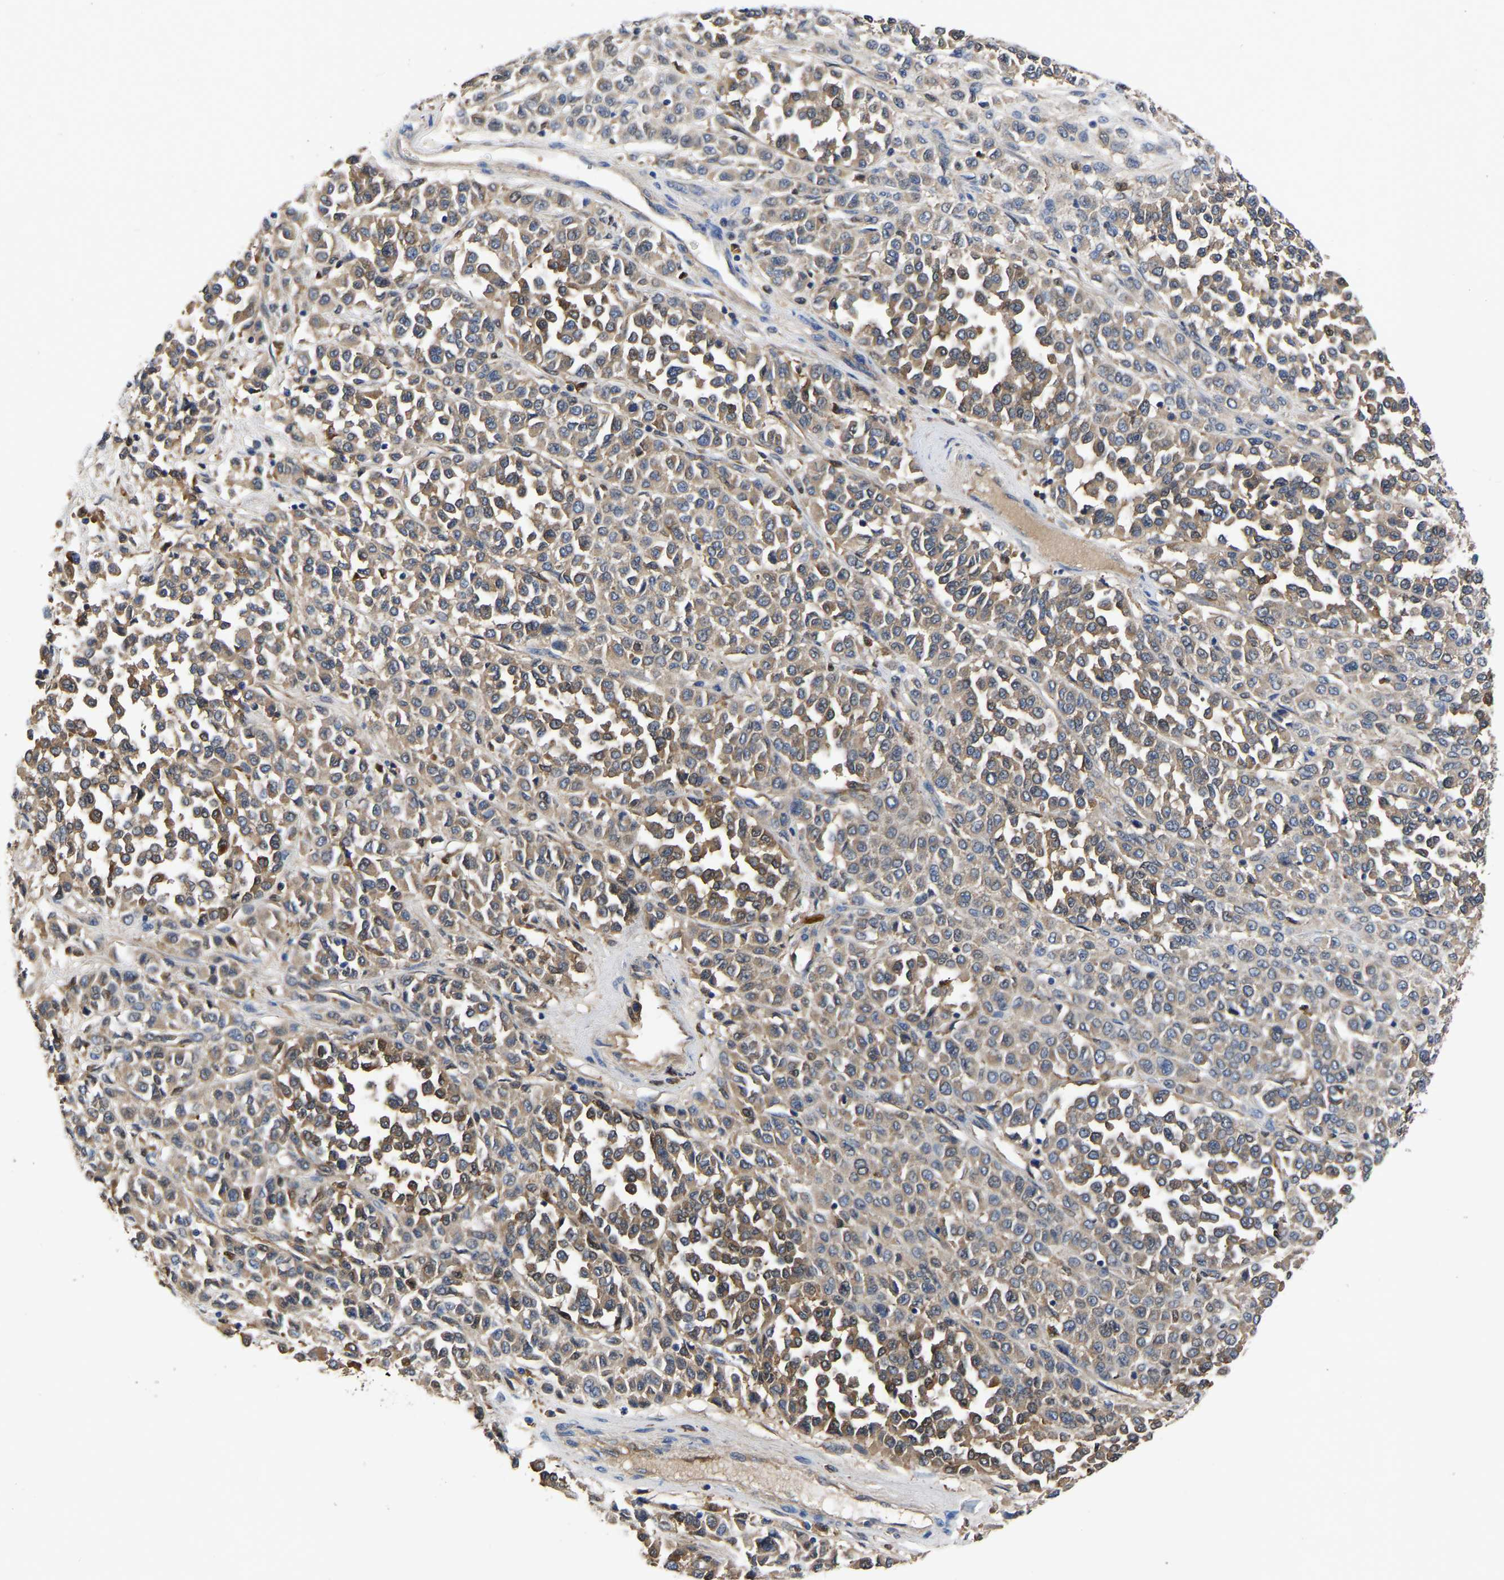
{"staining": {"intensity": "moderate", "quantity": ">75%", "location": "cytoplasmic/membranous"}, "tissue": "melanoma", "cell_type": "Tumor cells", "image_type": "cancer", "snomed": [{"axis": "morphology", "description": "Malignant melanoma, Metastatic site"}, {"axis": "topography", "description": "Pancreas"}], "caption": "Immunohistochemical staining of human melanoma demonstrates moderate cytoplasmic/membranous protein positivity in approximately >75% of tumor cells.", "gene": "ATG2B", "patient": {"sex": "female", "age": 30}}